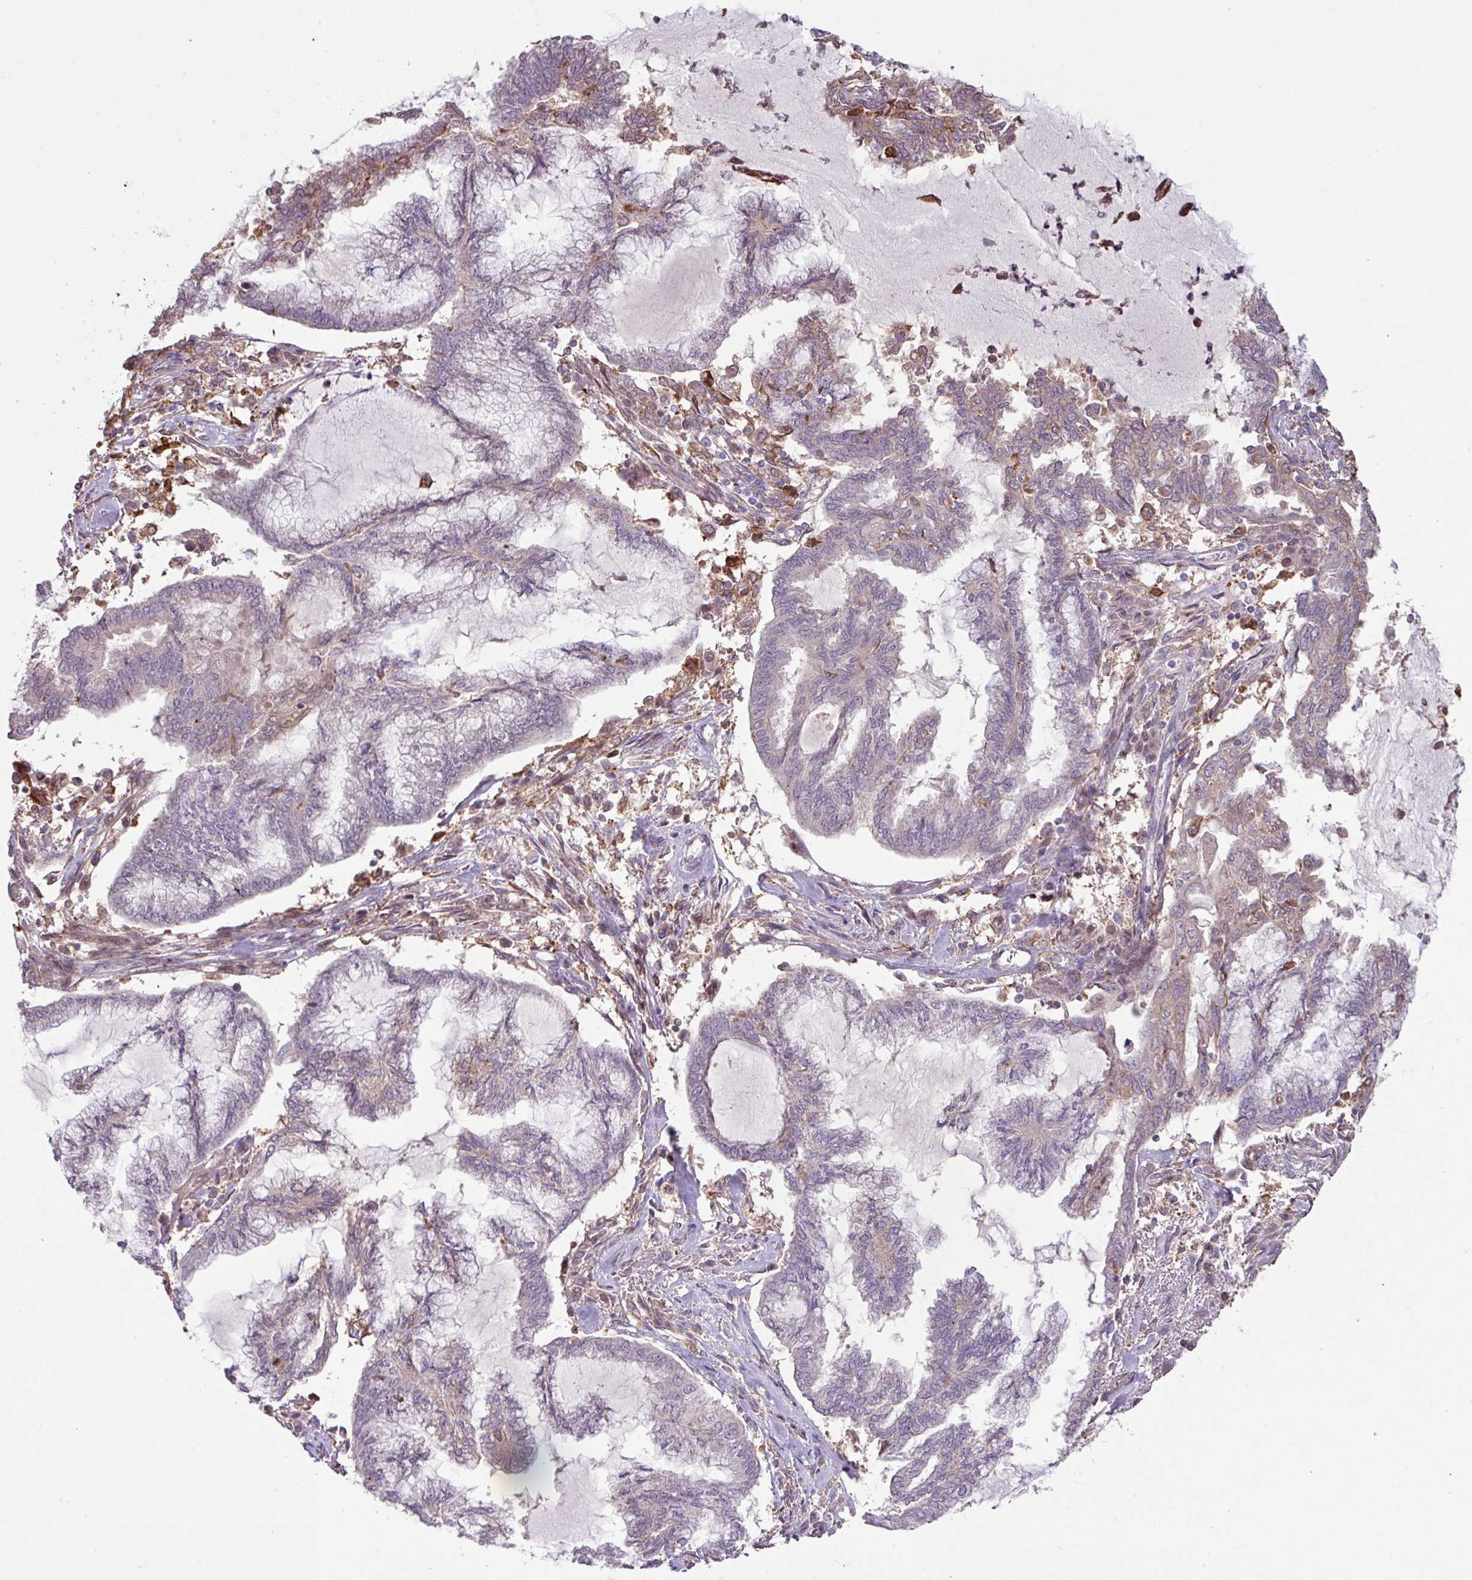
{"staining": {"intensity": "weak", "quantity": "<25%", "location": "cytoplasmic/membranous"}, "tissue": "endometrial cancer", "cell_type": "Tumor cells", "image_type": "cancer", "snomed": [{"axis": "morphology", "description": "Adenocarcinoma, NOS"}, {"axis": "topography", "description": "Endometrium"}], "caption": "High magnification brightfield microscopy of adenocarcinoma (endometrial) stained with DAB (brown) and counterstained with hematoxylin (blue): tumor cells show no significant positivity.", "gene": "ARHGEF25", "patient": {"sex": "female", "age": 86}}